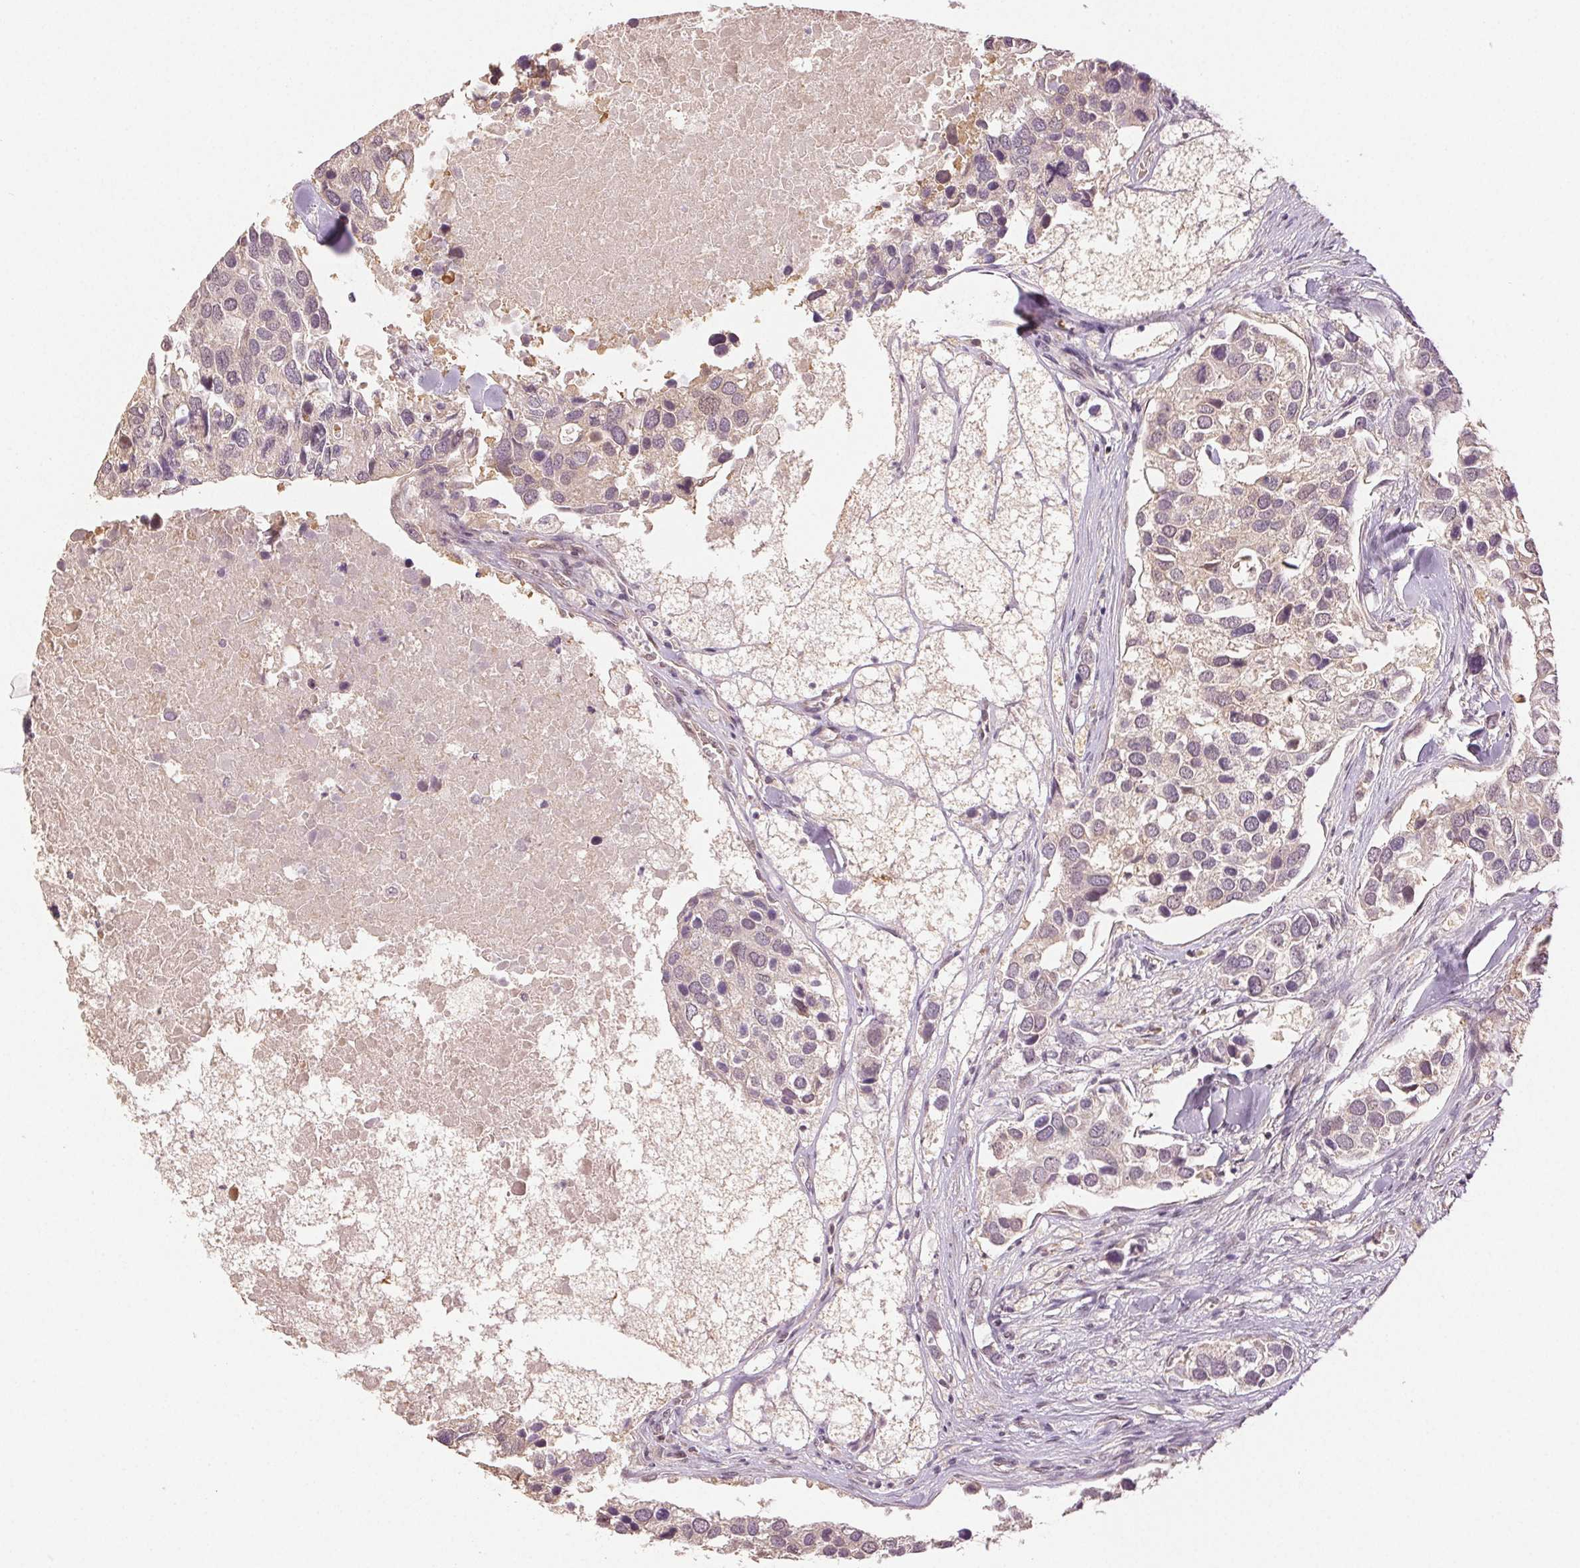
{"staining": {"intensity": "negative", "quantity": "none", "location": "none"}, "tissue": "breast cancer", "cell_type": "Tumor cells", "image_type": "cancer", "snomed": [{"axis": "morphology", "description": "Duct carcinoma"}, {"axis": "topography", "description": "Breast"}], "caption": "Tumor cells show no significant staining in infiltrating ductal carcinoma (breast). (Stains: DAB (3,3'-diaminobenzidine) immunohistochemistry (IHC) with hematoxylin counter stain, Microscopy: brightfield microscopy at high magnification).", "gene": "PLCB1", "patient": {"sex": "female", "age": 83}}